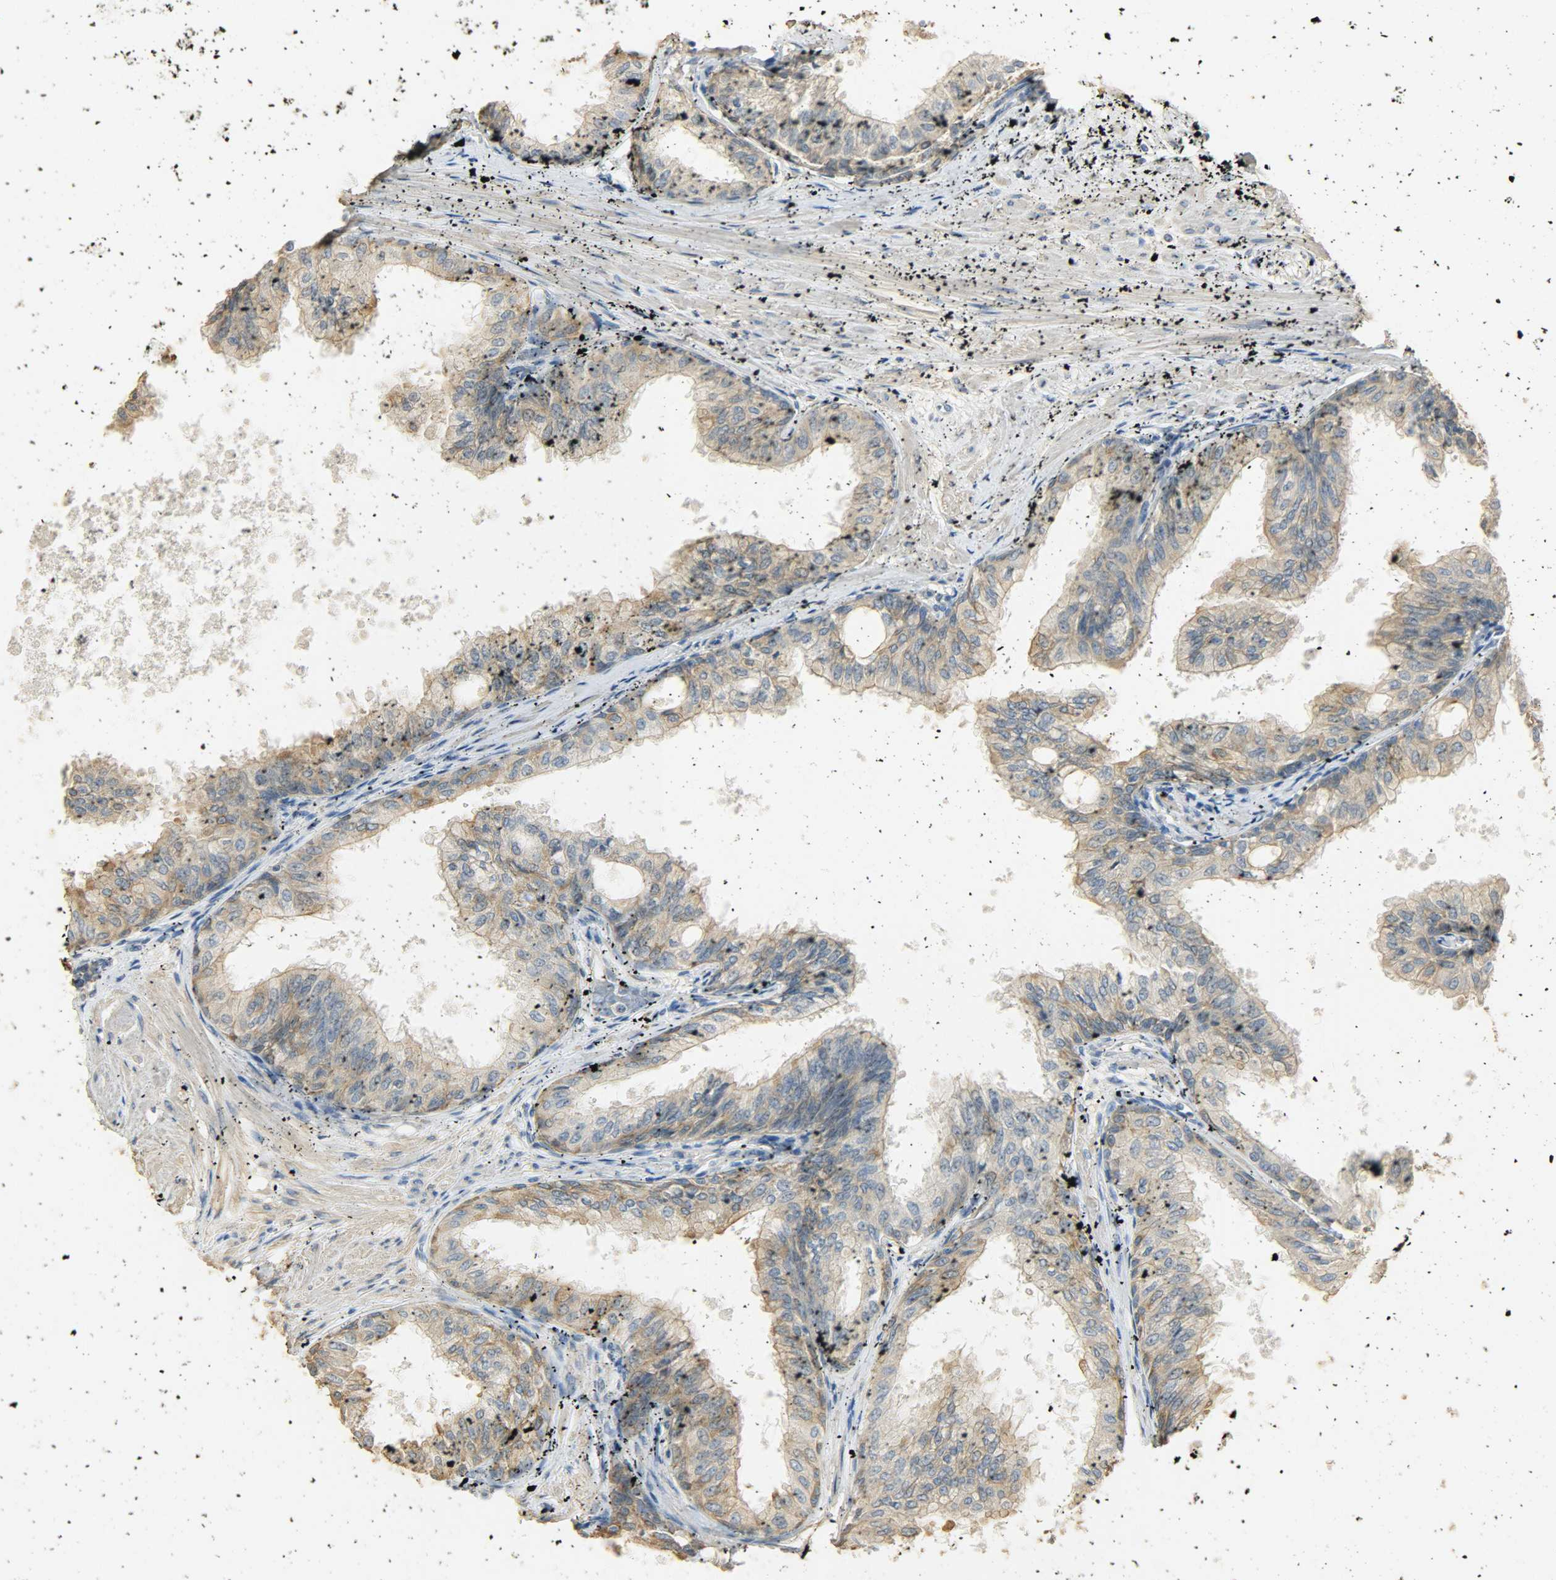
{"staining": {"intensity": "moderate", "quantity": ">75%", "location": "cytoplasmic/membranous"}, "tissue": "prostate", "cell_type": "Glandular cells", "image_type": "normal", "snomed": [{"axis": "morphology", "description": "Normal tissue, NOS"}, {"axis": "topography", "description": "Prostate"}, {"axis": "topography", "description": "Seminal veicle"}], "caption": "DAB immunohistochemical staining of benign human prostate shows moderate cytoplasmic/membranous protein staining in about >75% of glandular cells.", "gene": "USP13", "patient": {"sex": "male", "age": 60}}